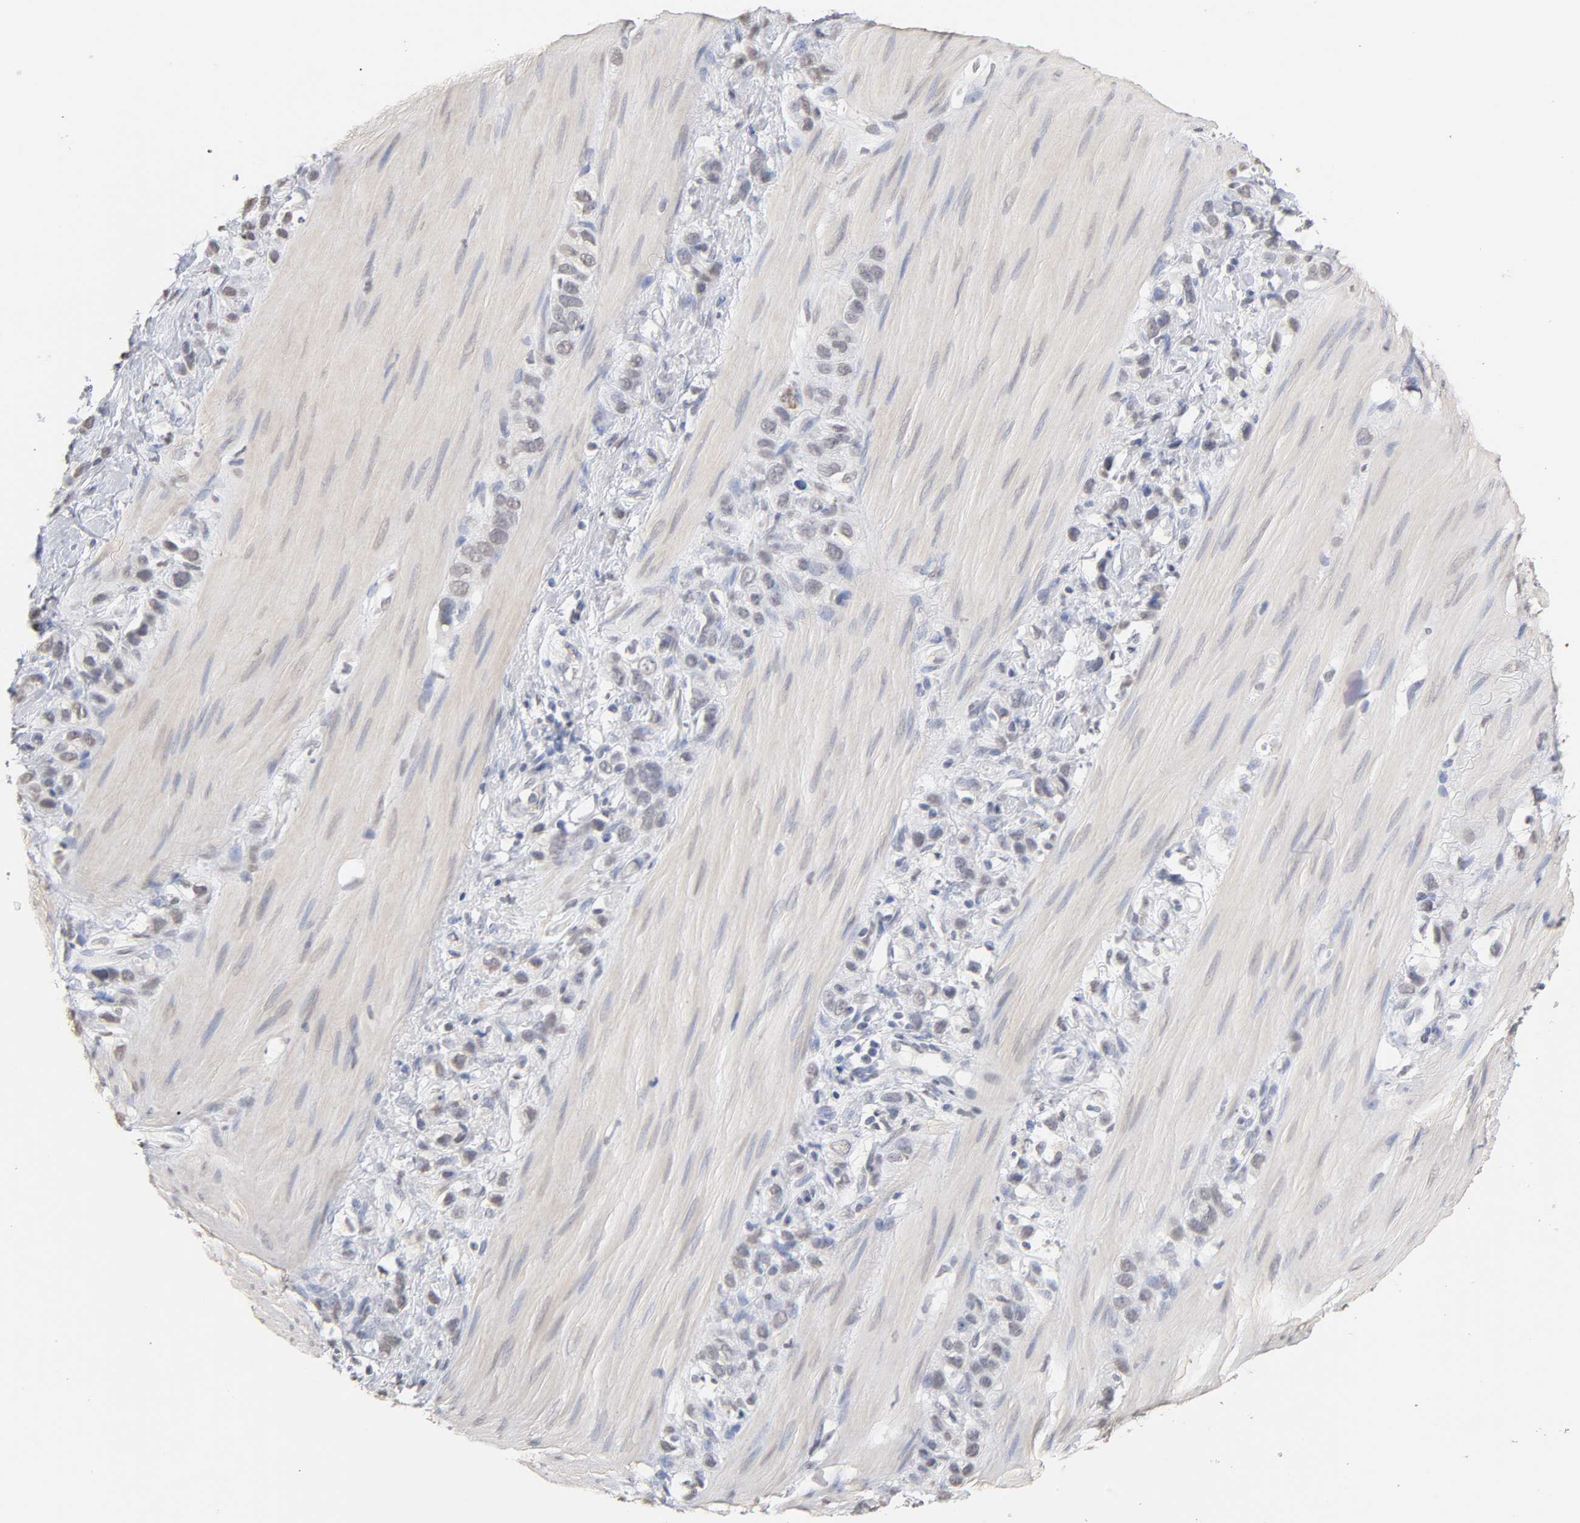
{"staining": {"intensity": "weak", "quantity": "<25%", "location": "nuclear"}, "tissue": "stomach cancer", "cell_type": "Tumor cells", "image_type": "cancer", "snomed": [{"axis": "morphology", "description": "Normal tissue, NOS"}, {"axis": "morphology", "description": "Adenocarcinoma, NOS"}, {"axis": "morphology", "description": "Adenocarcinoma, High grade"}, {"axis": "topography", "description": "Stomach, upper"}, {"axis": "topography", "description": "Stomach"}], "caption": "Immunohistochemistry (IHC) of stomach adenocarcinoma (high-grade) shows no expression in tumor cells.", "gene": "CRABP2", "patient": {"sex": "female", "age": 65}}